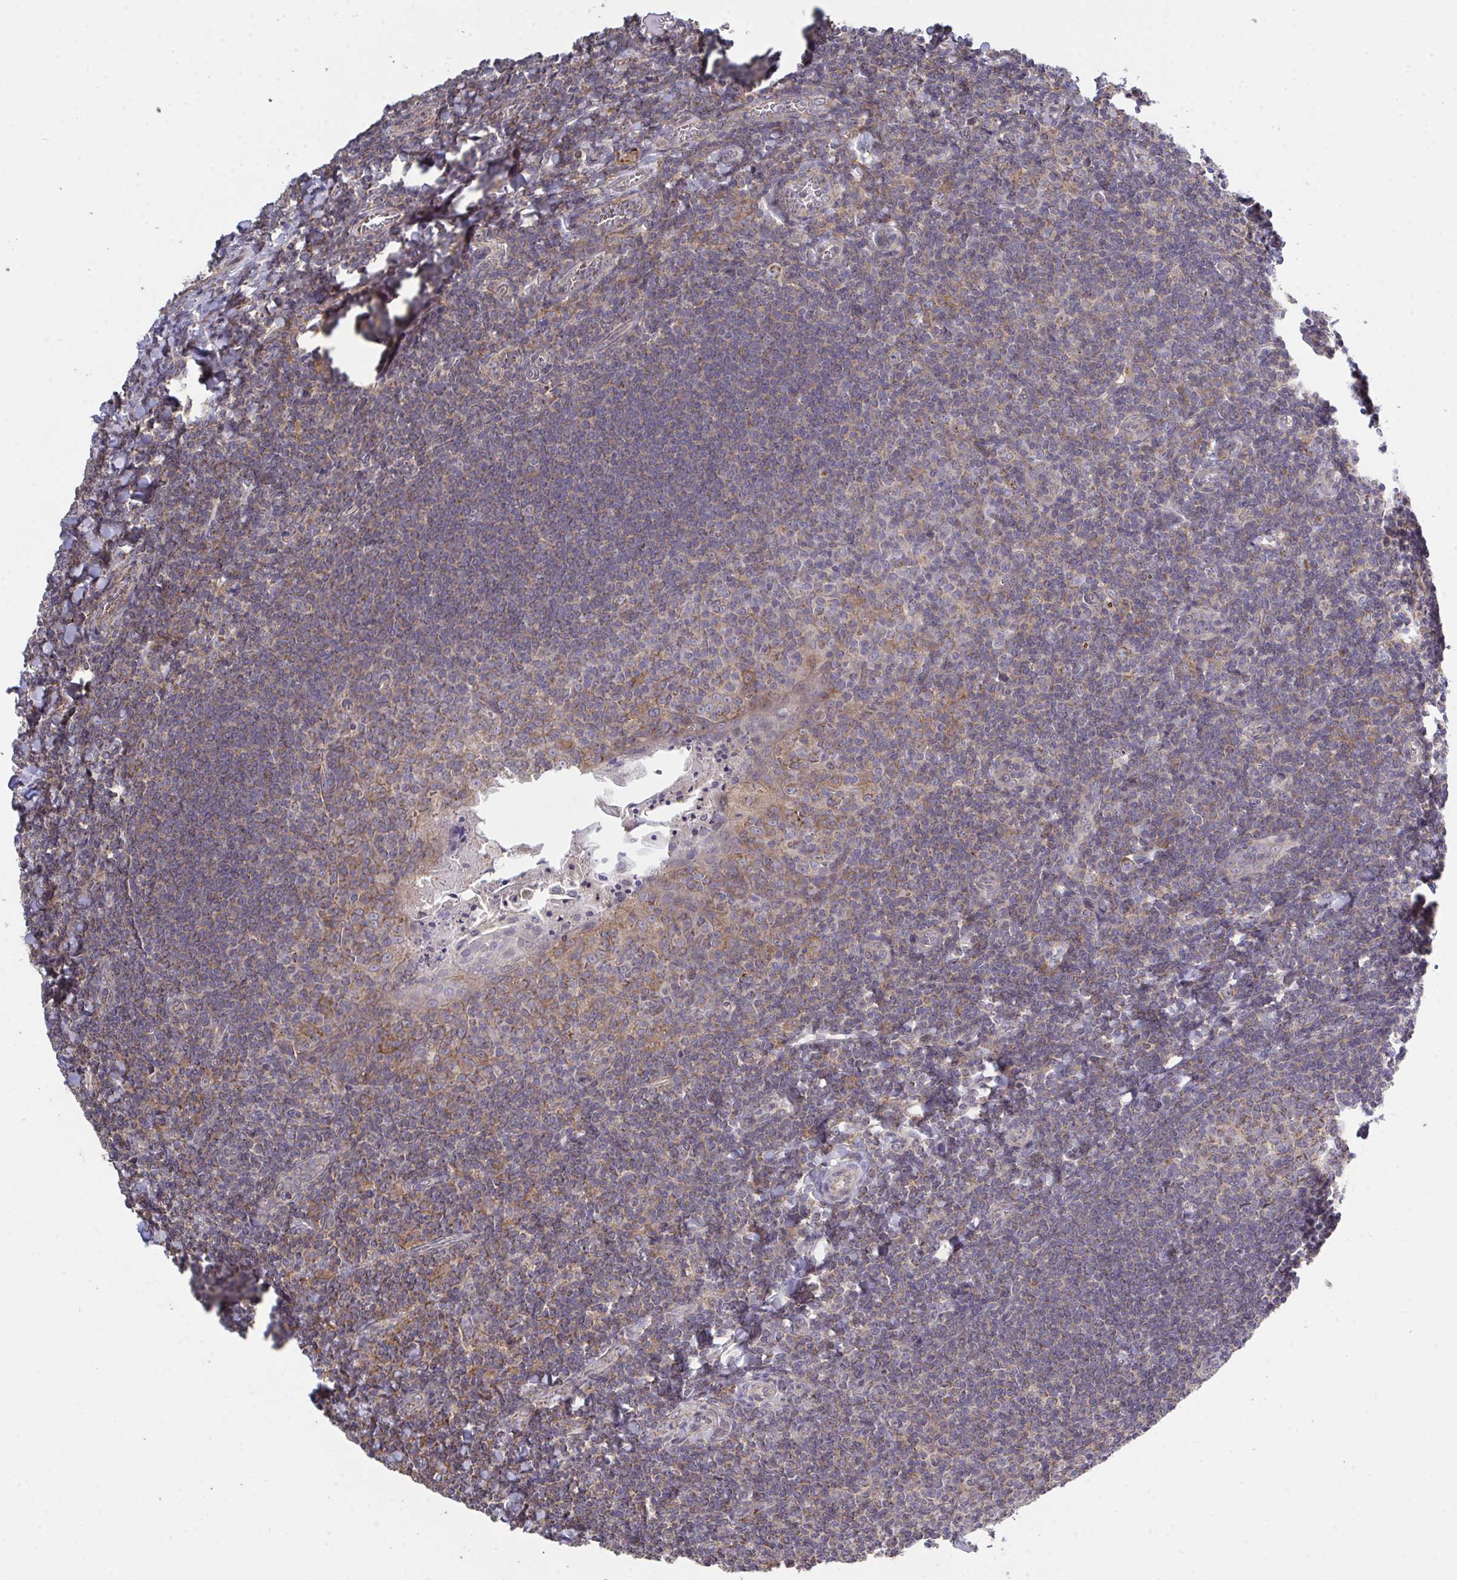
{"staining": {"intensity": "weak", "quantity": "25%-75%", "location": "cytoplasmic/membranous"}, "tissue": "tonsil", "cell_type": "Non-germinal center cells", "image_type": "normal", "snomed": [{"axis": "morphology", "description": "Normal tissue, NOS"}, {"axis": "topography", "description": "Tonsil"}], "caption": "High-magnification brightfield microscopy of normal tonsil stained with DAB (3,3'-diaminobenzidine) (brown) and counterstained with hematoxylin (blue). non-germinal center cells exhibit weak cytoplasmic/membranous positivity is identified in about25%-75% of cells.", "gene": "PPM1H", "patient": {"sex": "male", "age": 27}}